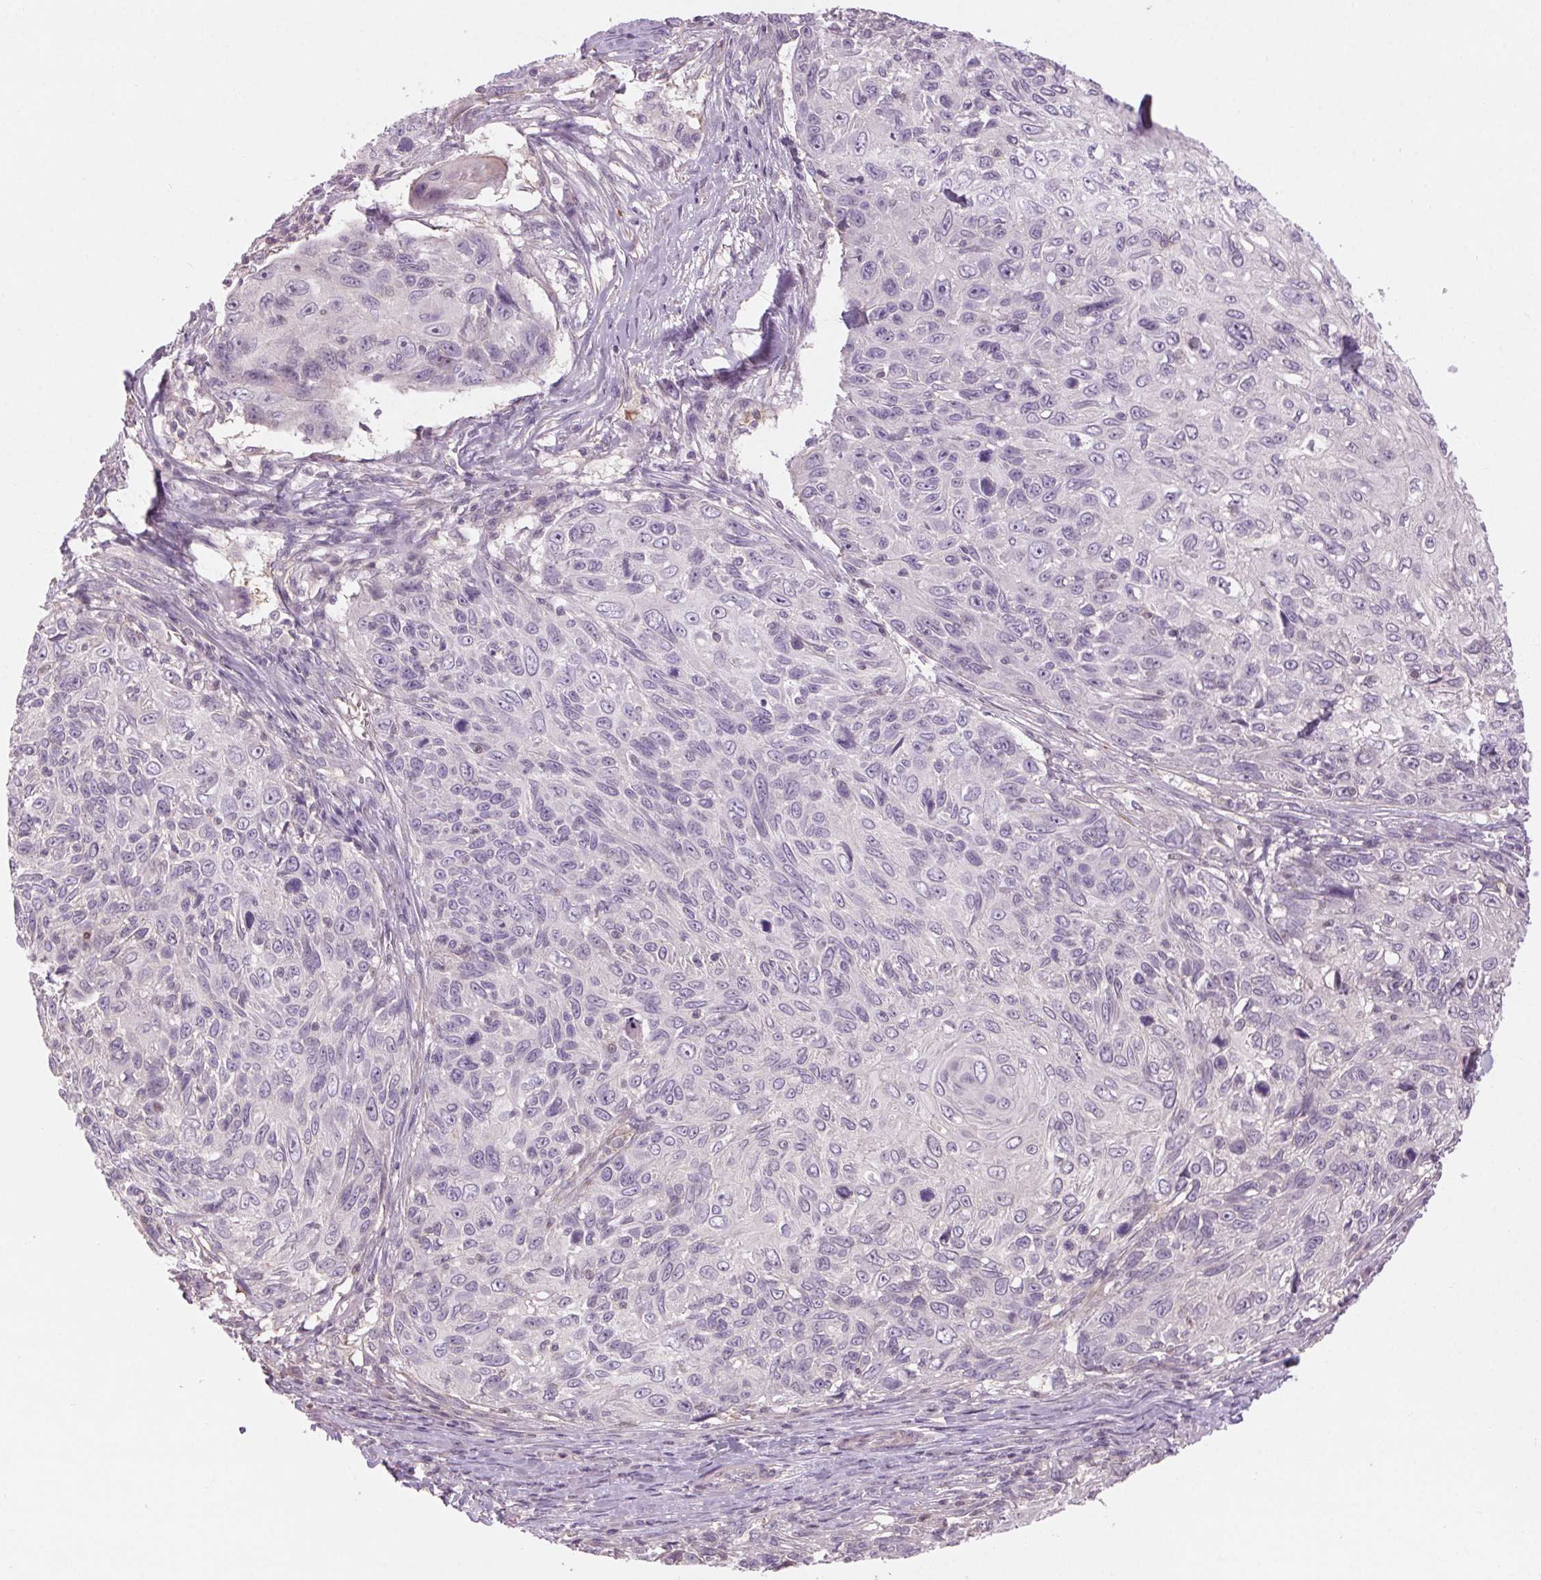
{"staining": {"intensity": "negative", "quantity": "none", "location": "none"}, "tissue": "skin cancer", "cell_type": "Tumor cells", "image_type": "cancer", "snomed": [{"axis": "morphology", "description": "Squamous cell carcinoma, NOS"}, {"axis": "topography", "description": "Skin"}], "caption": "Photomicrograph shows no significant protein expression in tumor cells of squamous cell carcinoma (skin). (DAB immunohistochemistry with hematoxylin counter stain).", "gene": "HHLA2", "patient": {"sex": "male", "age": 92}}